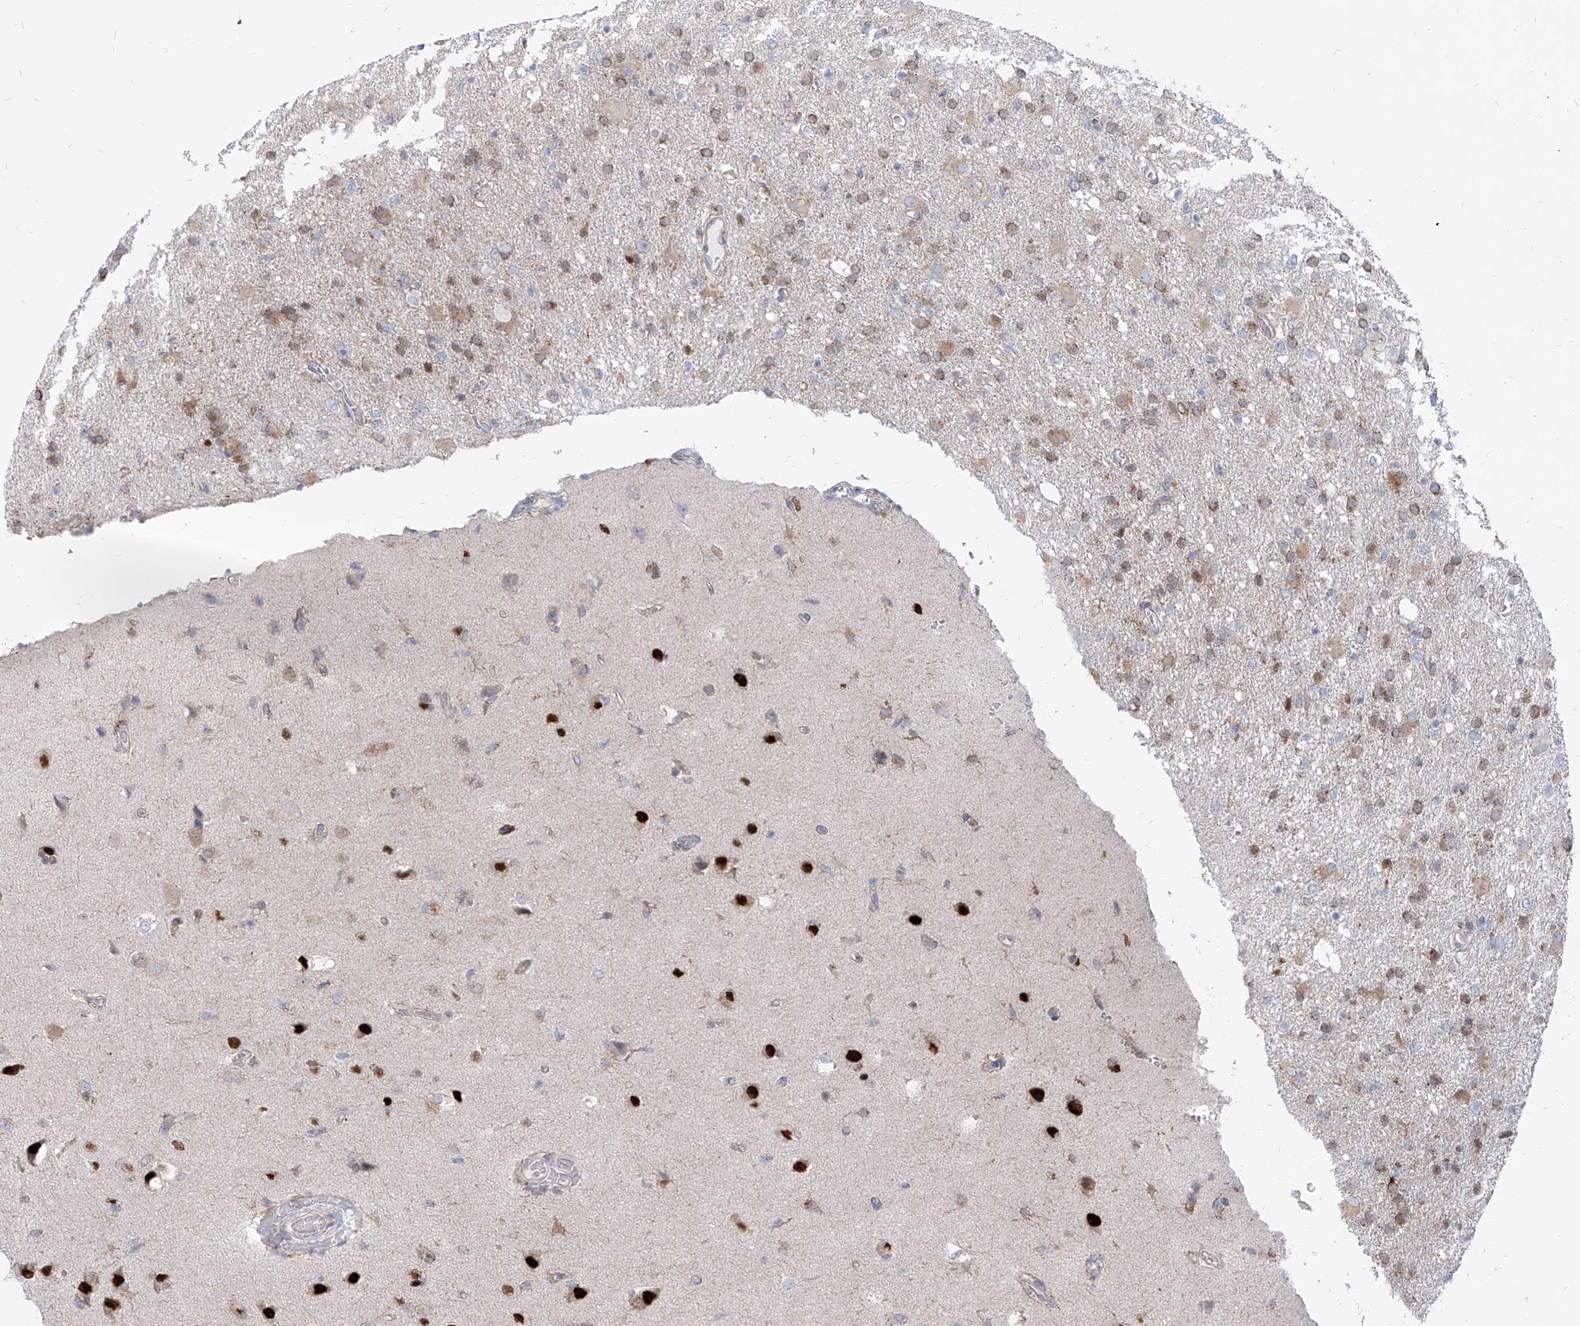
{"staining": {"intensity": "weak", "quantity": "25%-75%", "location": "cytoplasmic/membranous"}, "tissue": "glioma", "cell_type": "Tumor cells", "image_type": "cancer", "snomed": [{"axis": "morphology", "description": "Glioma, malignant, High grade"}, {"axis": "topography", "description": "Brain"}], "caption": "High-grade glioma (malignant) stained with immunohistochemistry (IHC) exhibits weak cytoplasmic/membranous staining in approximately 25%-75% of tumor cells.", "gene": "AGPS", "patient": {"sex": "female", "age": 57}}